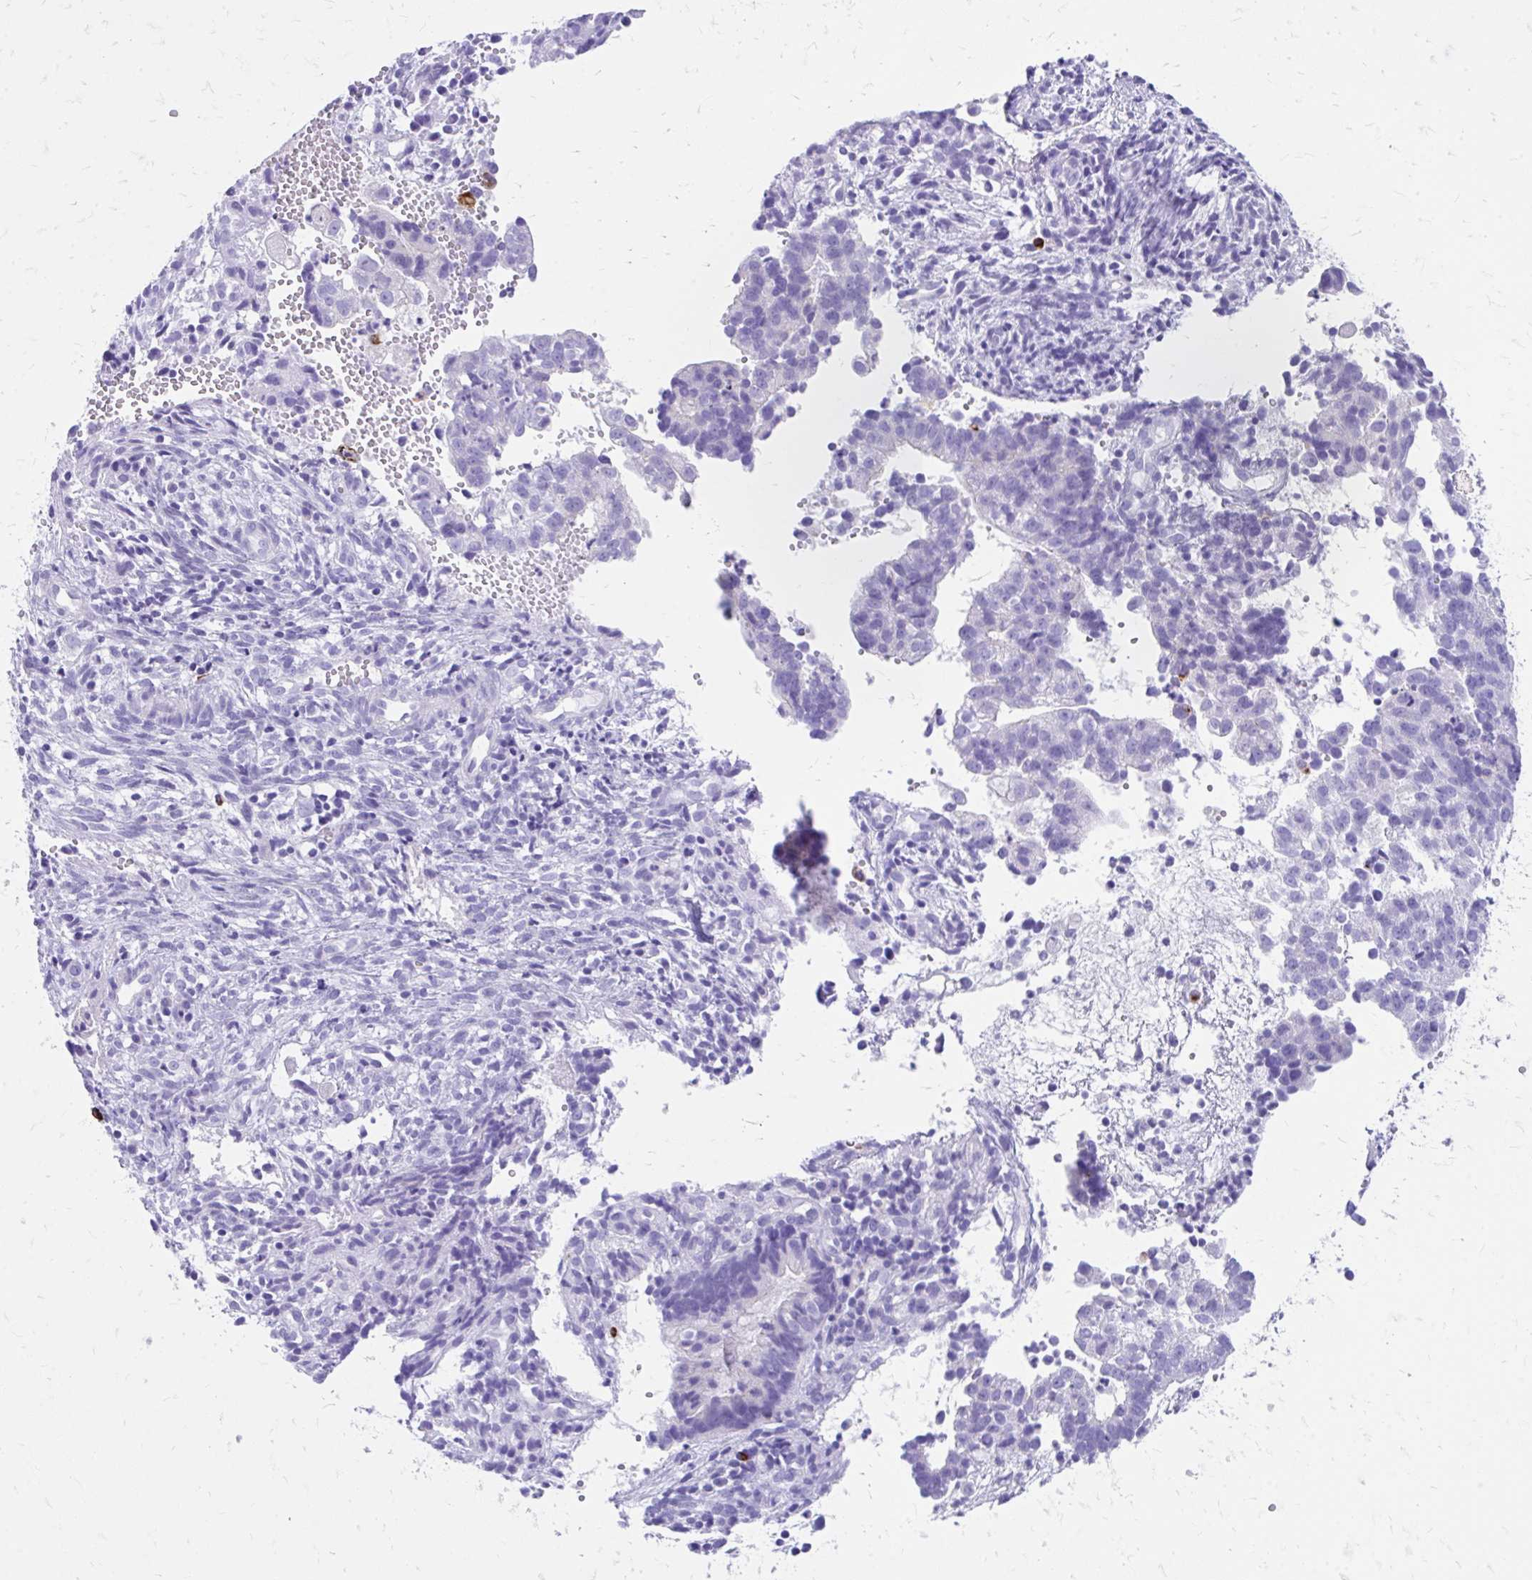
{"staining": {"intensity": "negative", "quantity": "none", "location": "none"}, "tissue": "endometrial cancer", "cell_type": "Tumor cells", "image_type": "cancer", "snomed": [{"axis": "morphology", "description": "Adenocarcinoma, NOS"}, {"axis": "topography", "description": "Endometrium"}], "caption": "Tumor cells are negative for brown protein staining in endometrial cancer (adenocarcinoma).", "gene": "ZNF699", "patient": {"sex": "female", "age": 76}}